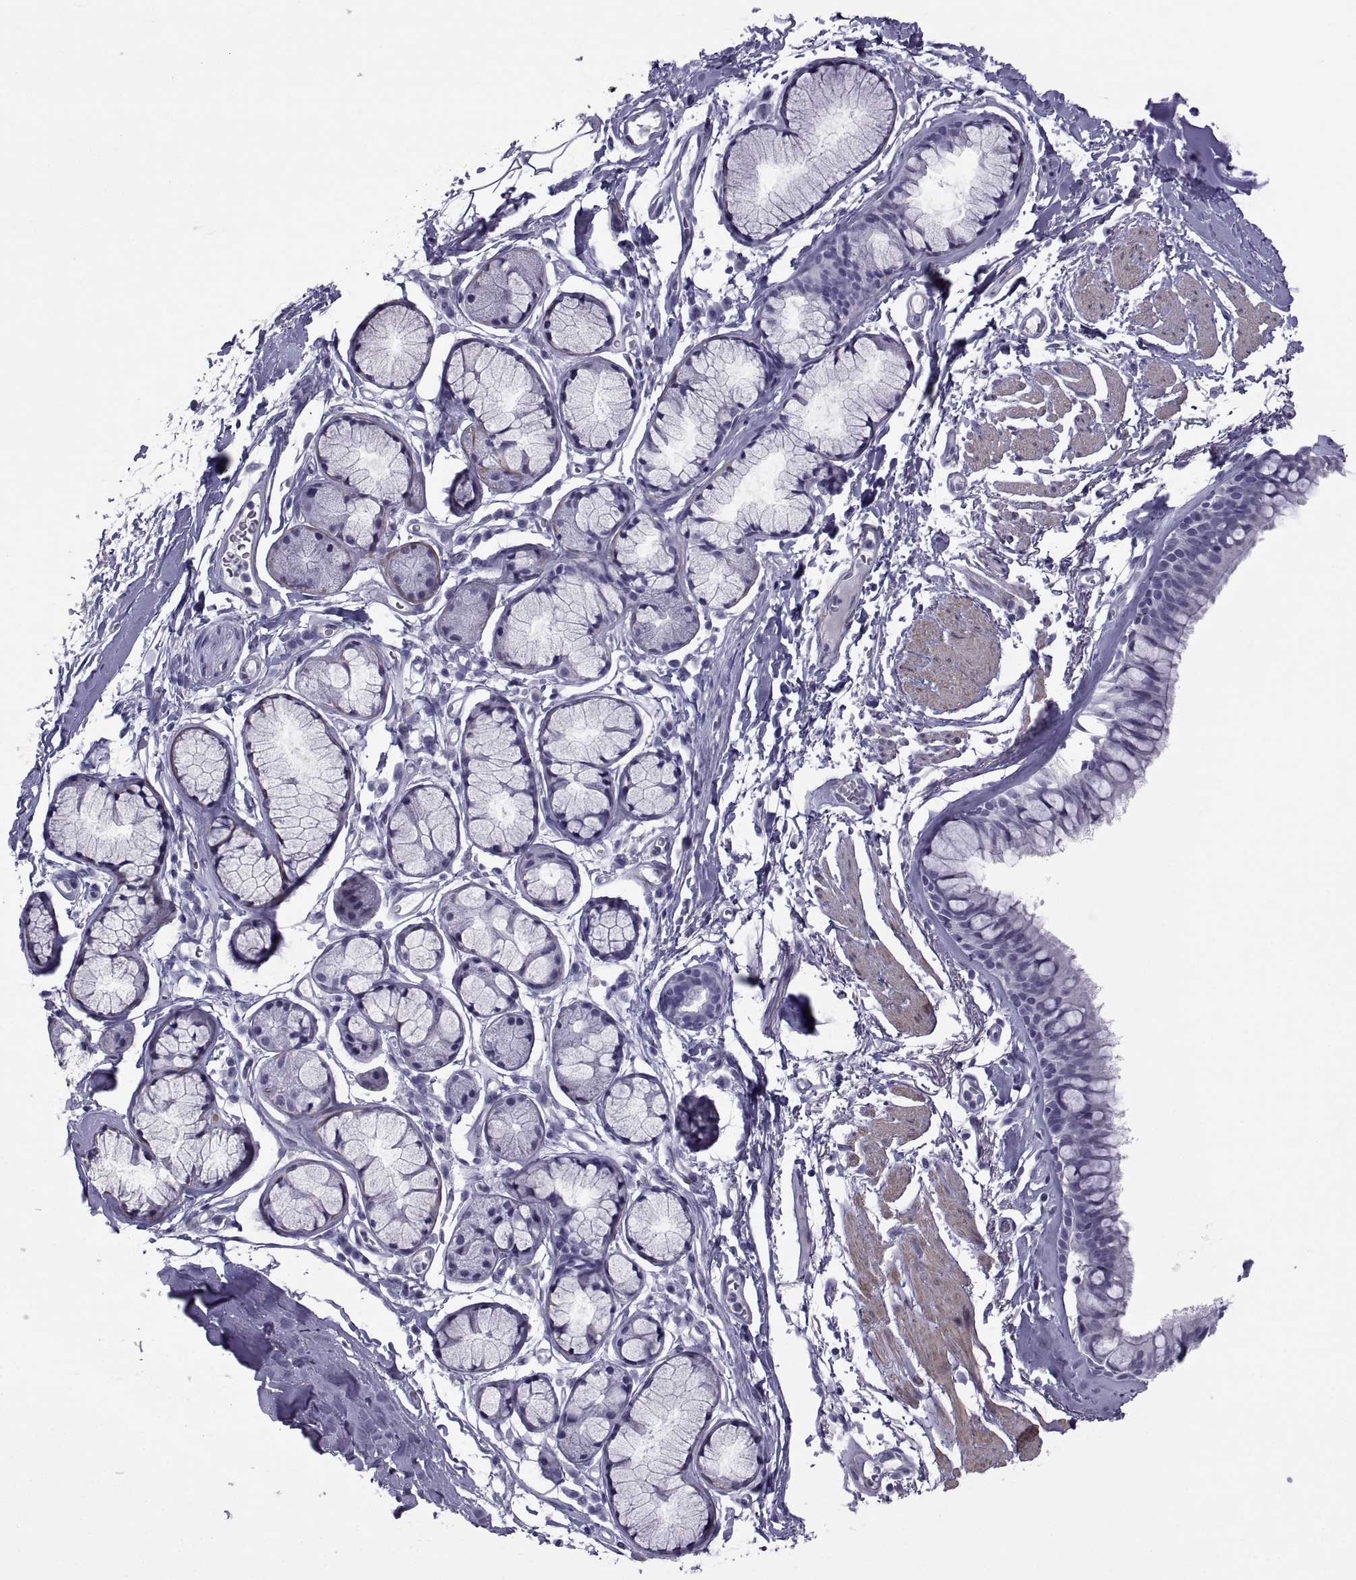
{"staining": {"intensity": "negative", "quantity": "none", "location": "none"}, "tissue": "bronchus", "cell_type": "Respiratory epithelial cells", "image_type": "normal", "snomed": [{"axis": "morphology", "description": "Normal tissue, NOS"}, {"axis": "morphology", "description": "Squamous cell carcinoma, NOS"}, {"axis": "topography", "description": "Cartilage tissue"}, {"axis": "topography", "description": "Bronchus"}], "caption": "Bronchus stained for a protein using immunohistochemistry (IHC) shows no staining respiratory epithelial cells.", "gene": "MAGEB1", "patient": {"sex": "male", "age": 72}}